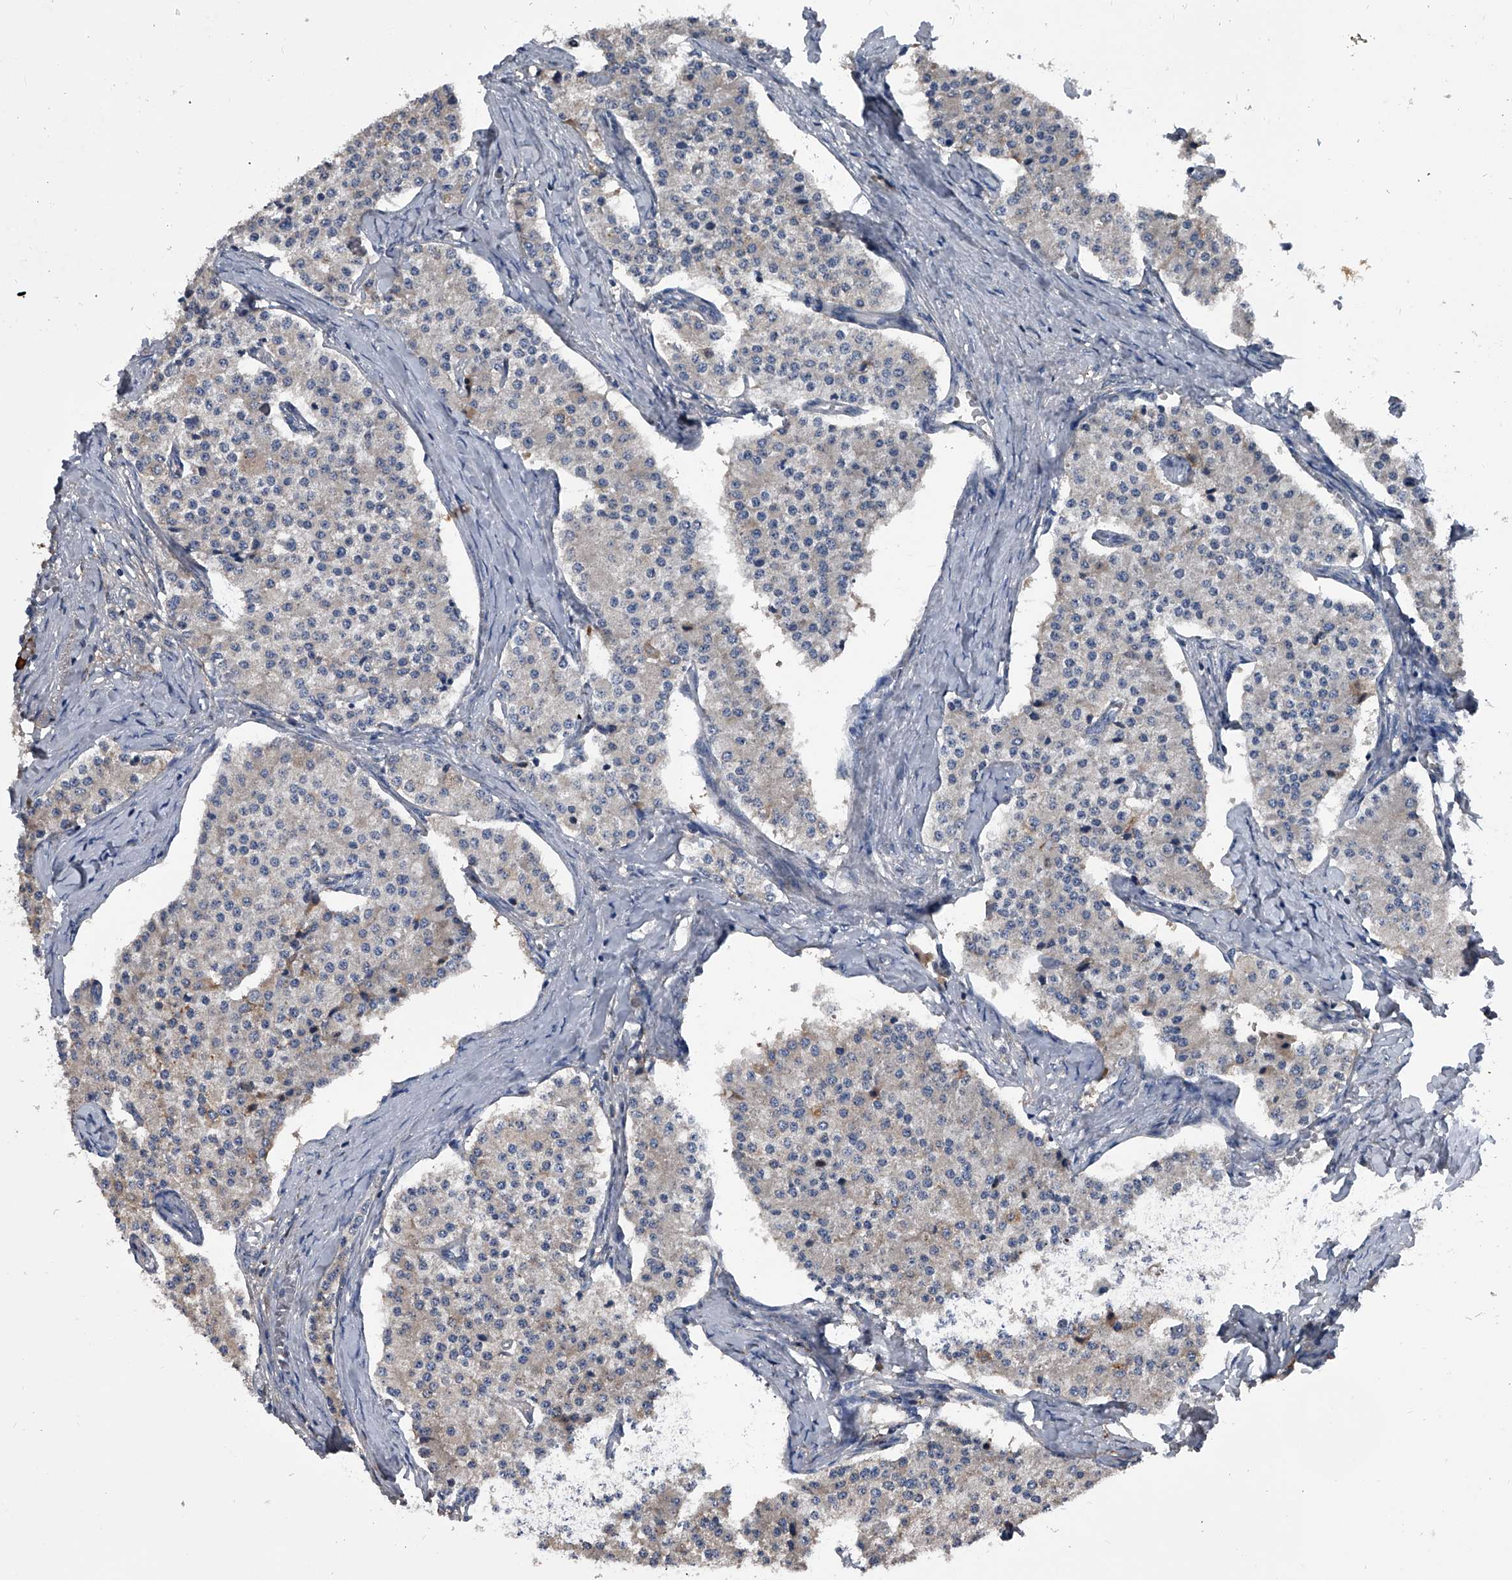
{"staining": {"intensity": "weak", "quantity": "<25%", "location": "cytoplasmic/membranous"}, "tissue": "carcinoid", "cell_type": "Tumor cells", "image_type": "cancer", "snomed": [{"axis": "morphology", "description": "Carcinoid, malignant, NOS"}, {"axis": "topography", "description": "Colon"}], "caption": "Immunohistochemical staining of carcinoid exhibits no significant positivity in tumor cells.", "gene": "KIF13A", "patient": {"sex": "female", "age": 52}}